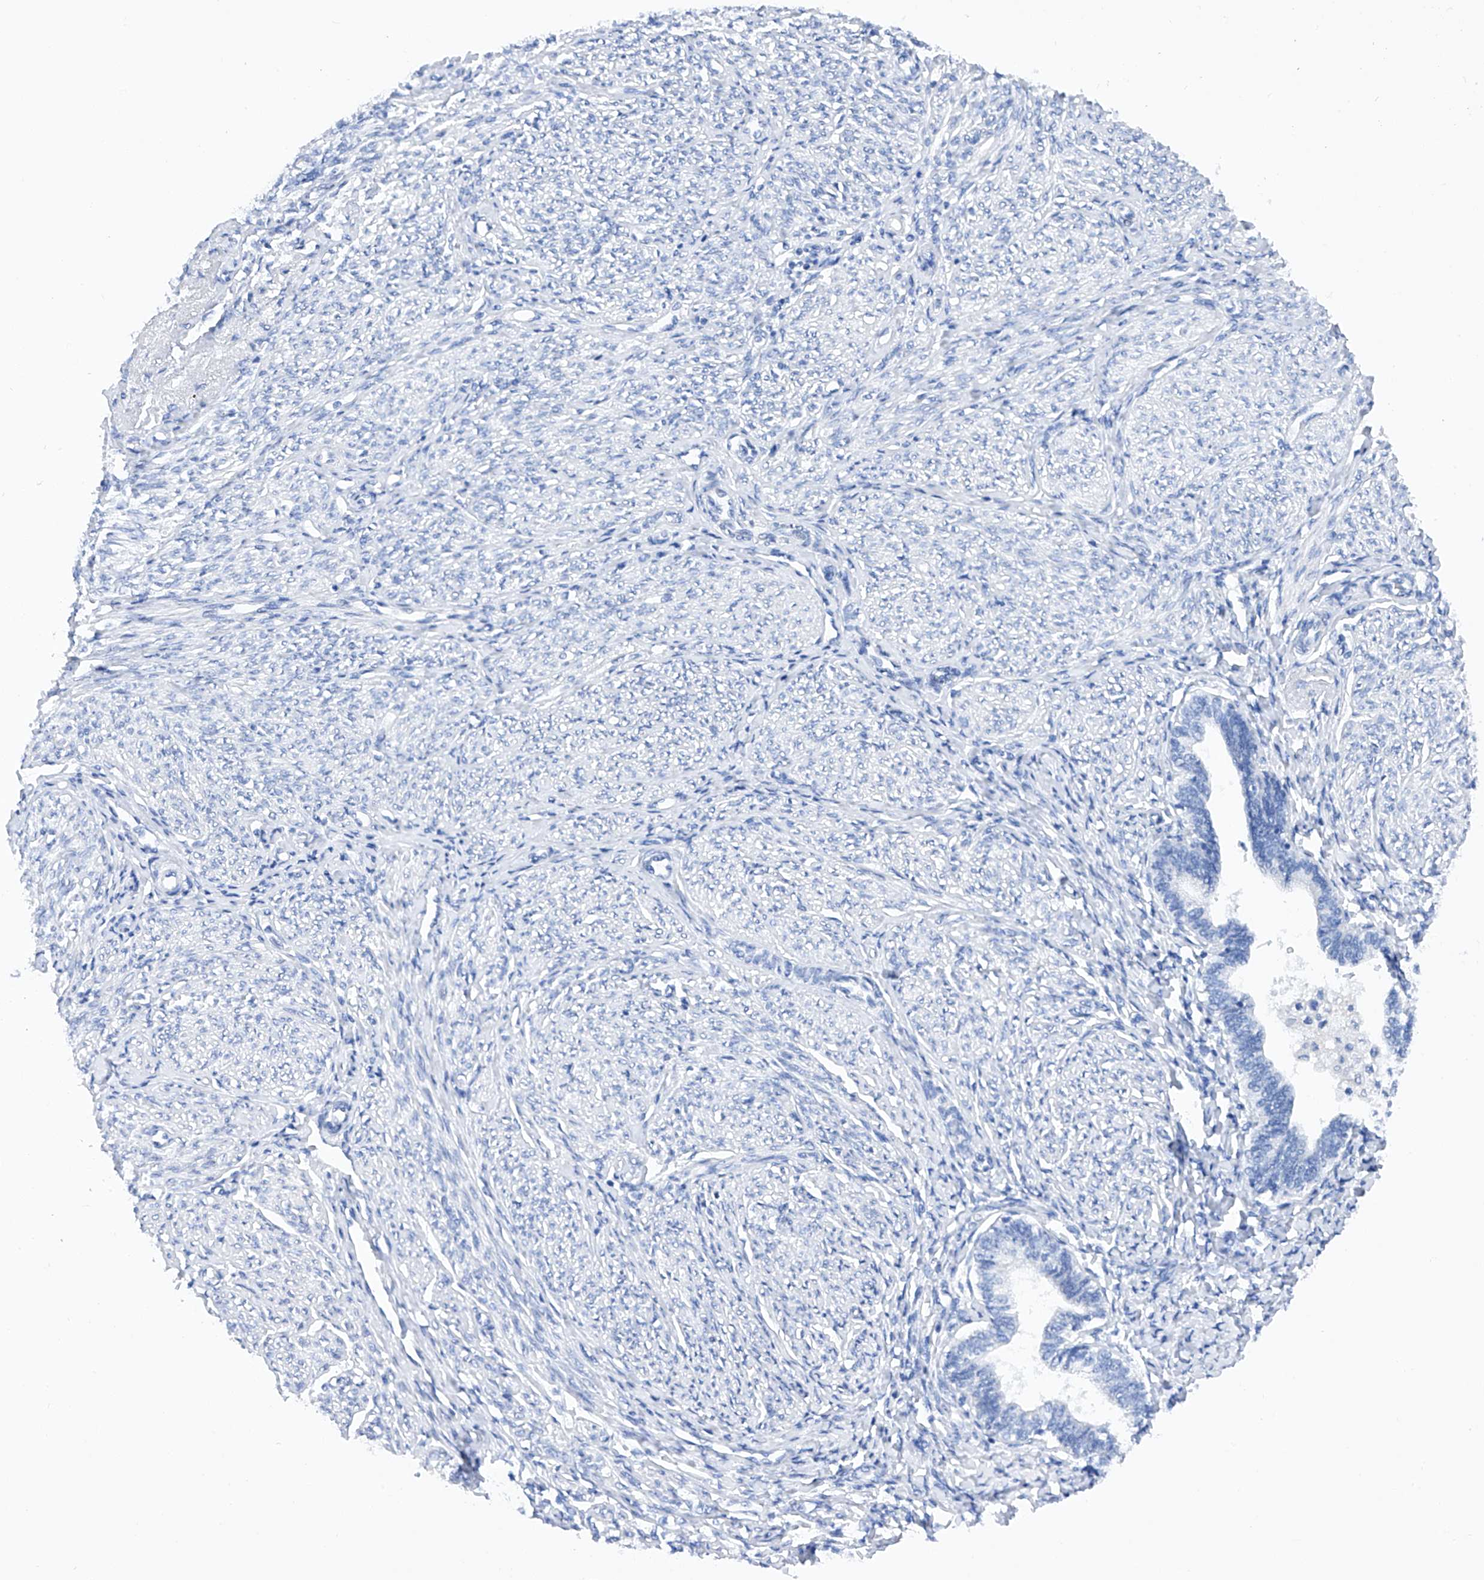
{"staining": {"intensity": "negative", "quantity": "none", "location": "none"}, "tissue": "endometrium", "cell_type": "Cells in endometrial stroma", "image_type": "normal", "snomed": [{"axis": "morphology", "description": "Normal tissue, NOS"}, {"axis": "topography", "description": "Endometrium"}], "caption": "The immunohistochemistry photomicrograph has no significant staining in cells in endometrial stroma of endometrium.", "gene": "BARX2", "patient": {"sex": "female", "age": 72}}